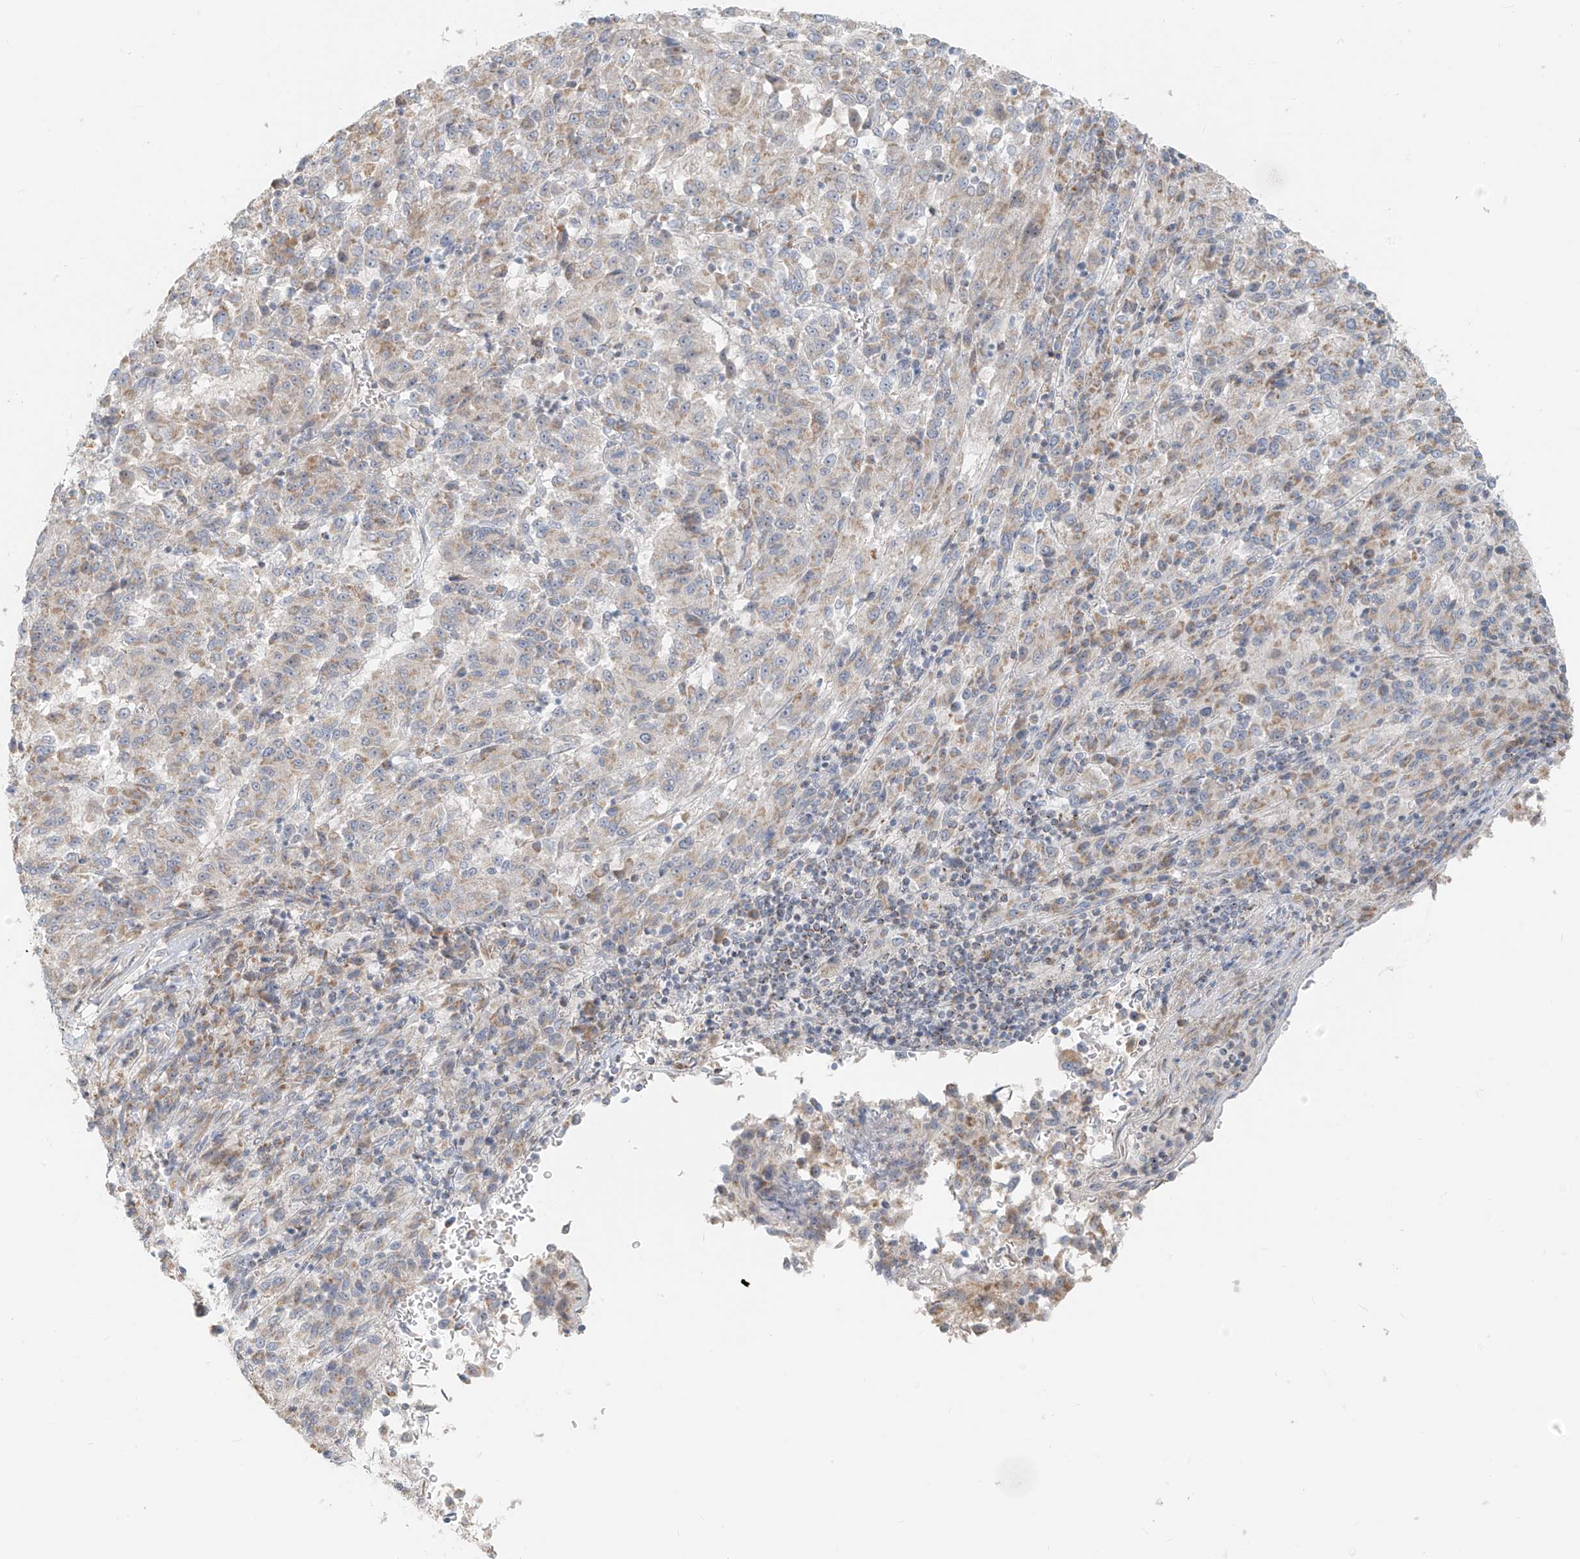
{"staining": {"intensity": "weak", "quantity": "<25%", "location": "cytoplasmic/membranous"}, "tissue": "melanoma", "cell_type": "Tumor cells", "image_type": "cancer", "snomed": [{"axis": "morphology", "description": "Malignant melanoma, Metastatic site"}, {"axis": "topography", "description": "Lung"}], "caption": "Malignant melanoma (metastatic site) was stained to show a protein in brown. There is no significant expression in tumor cells.", "gene": "UST", "patient": {"sex": "male", "age": 64}}